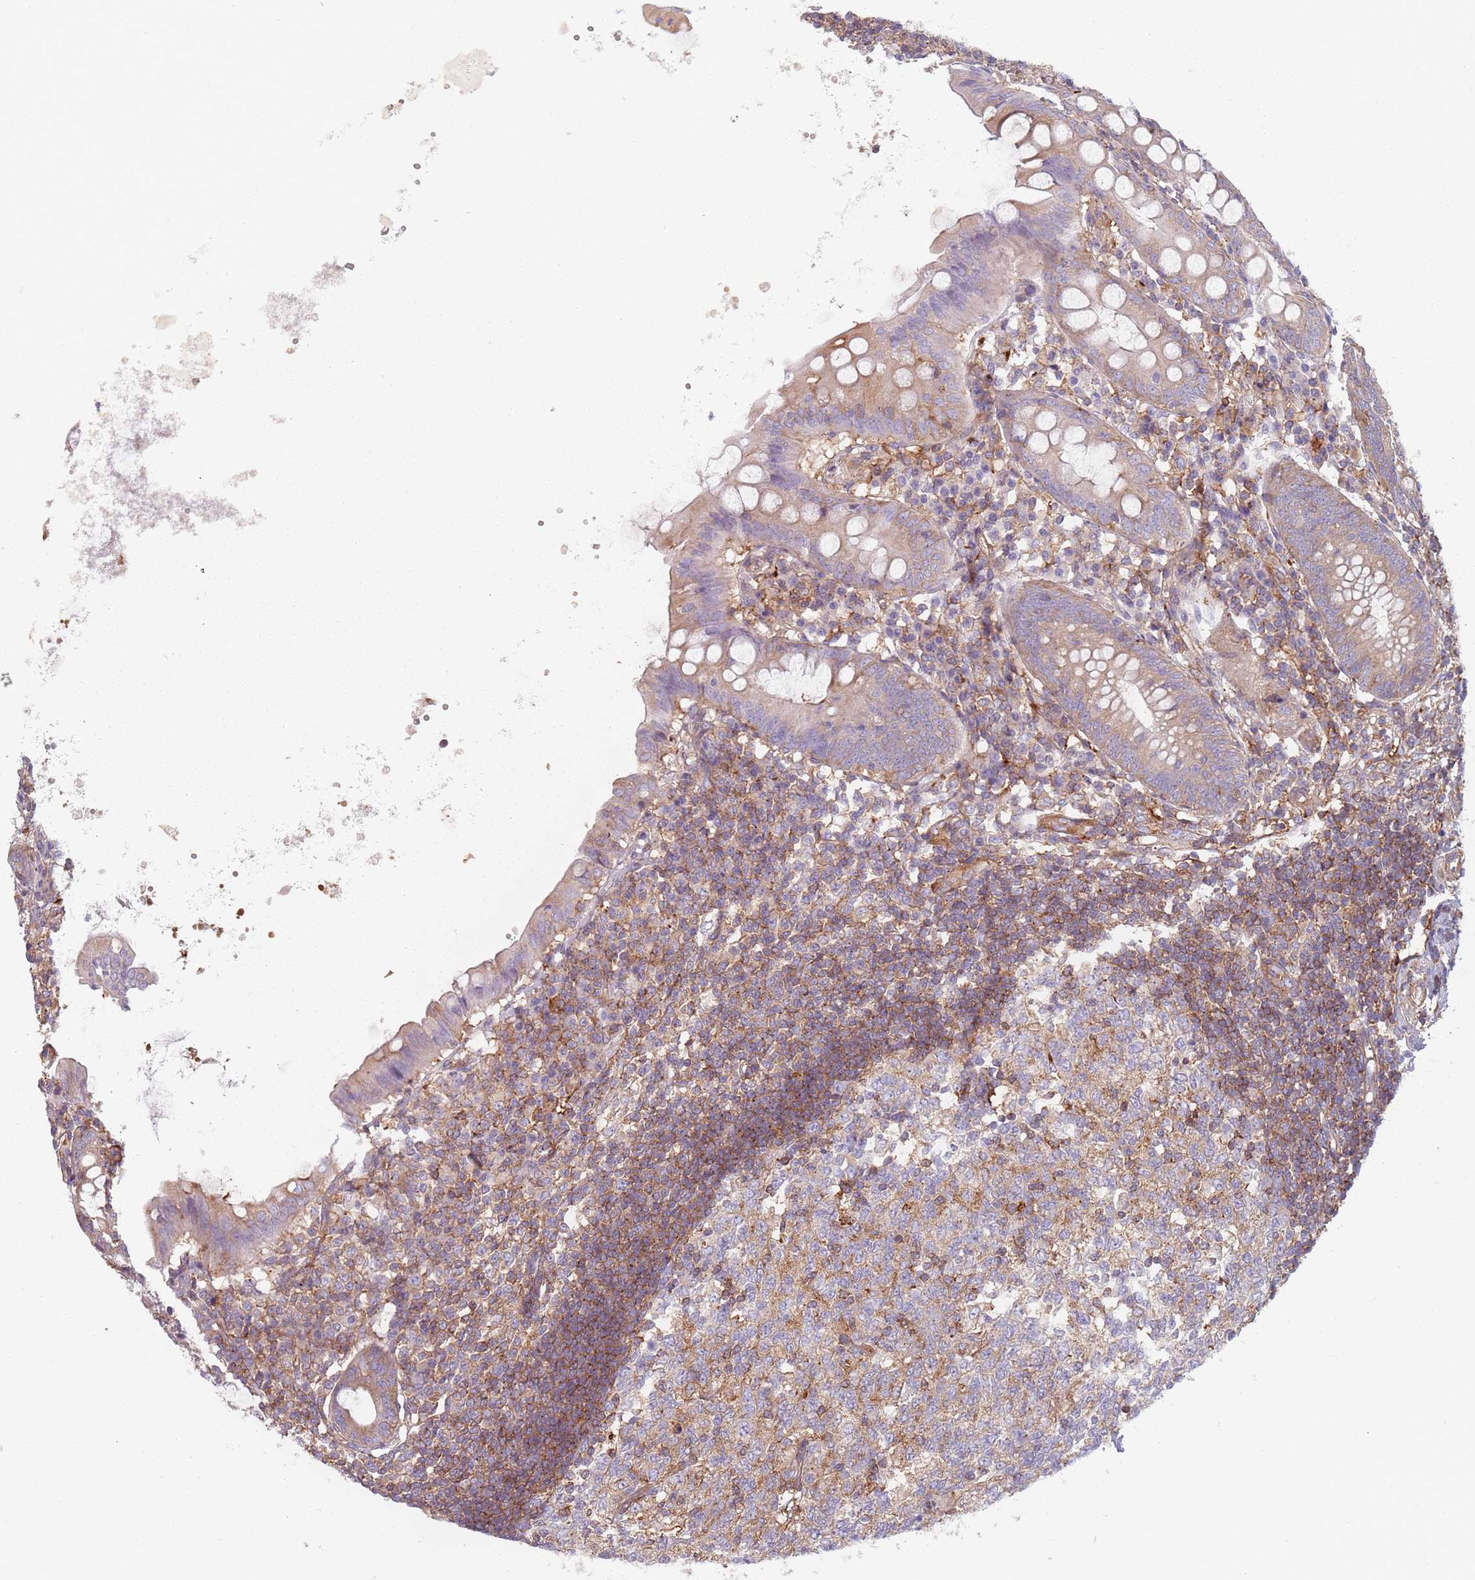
{"staining": {"intensity": "weak", "quantity": ">75%", "location": "cytoplasmic/membranous"}, "tissue": "appendix", "cell_type": "Glandular cells", "image_type": "normal", "snomed": [{"axis": "morphology", "description": "Normal tissue, NOS"}, {"axis": "topography", "description": "Appendix"}], "caption": "Normal appendix shows weak cytoplasmic/membranous staining in approximately >75% of glandular cells The staining was performed using DAB, with brown indicating positive protein expression. Nuclei are stained blue with hematoxylin..", "gene": "TPD52L2", "patient": {"sex": "female", "age": 54}}